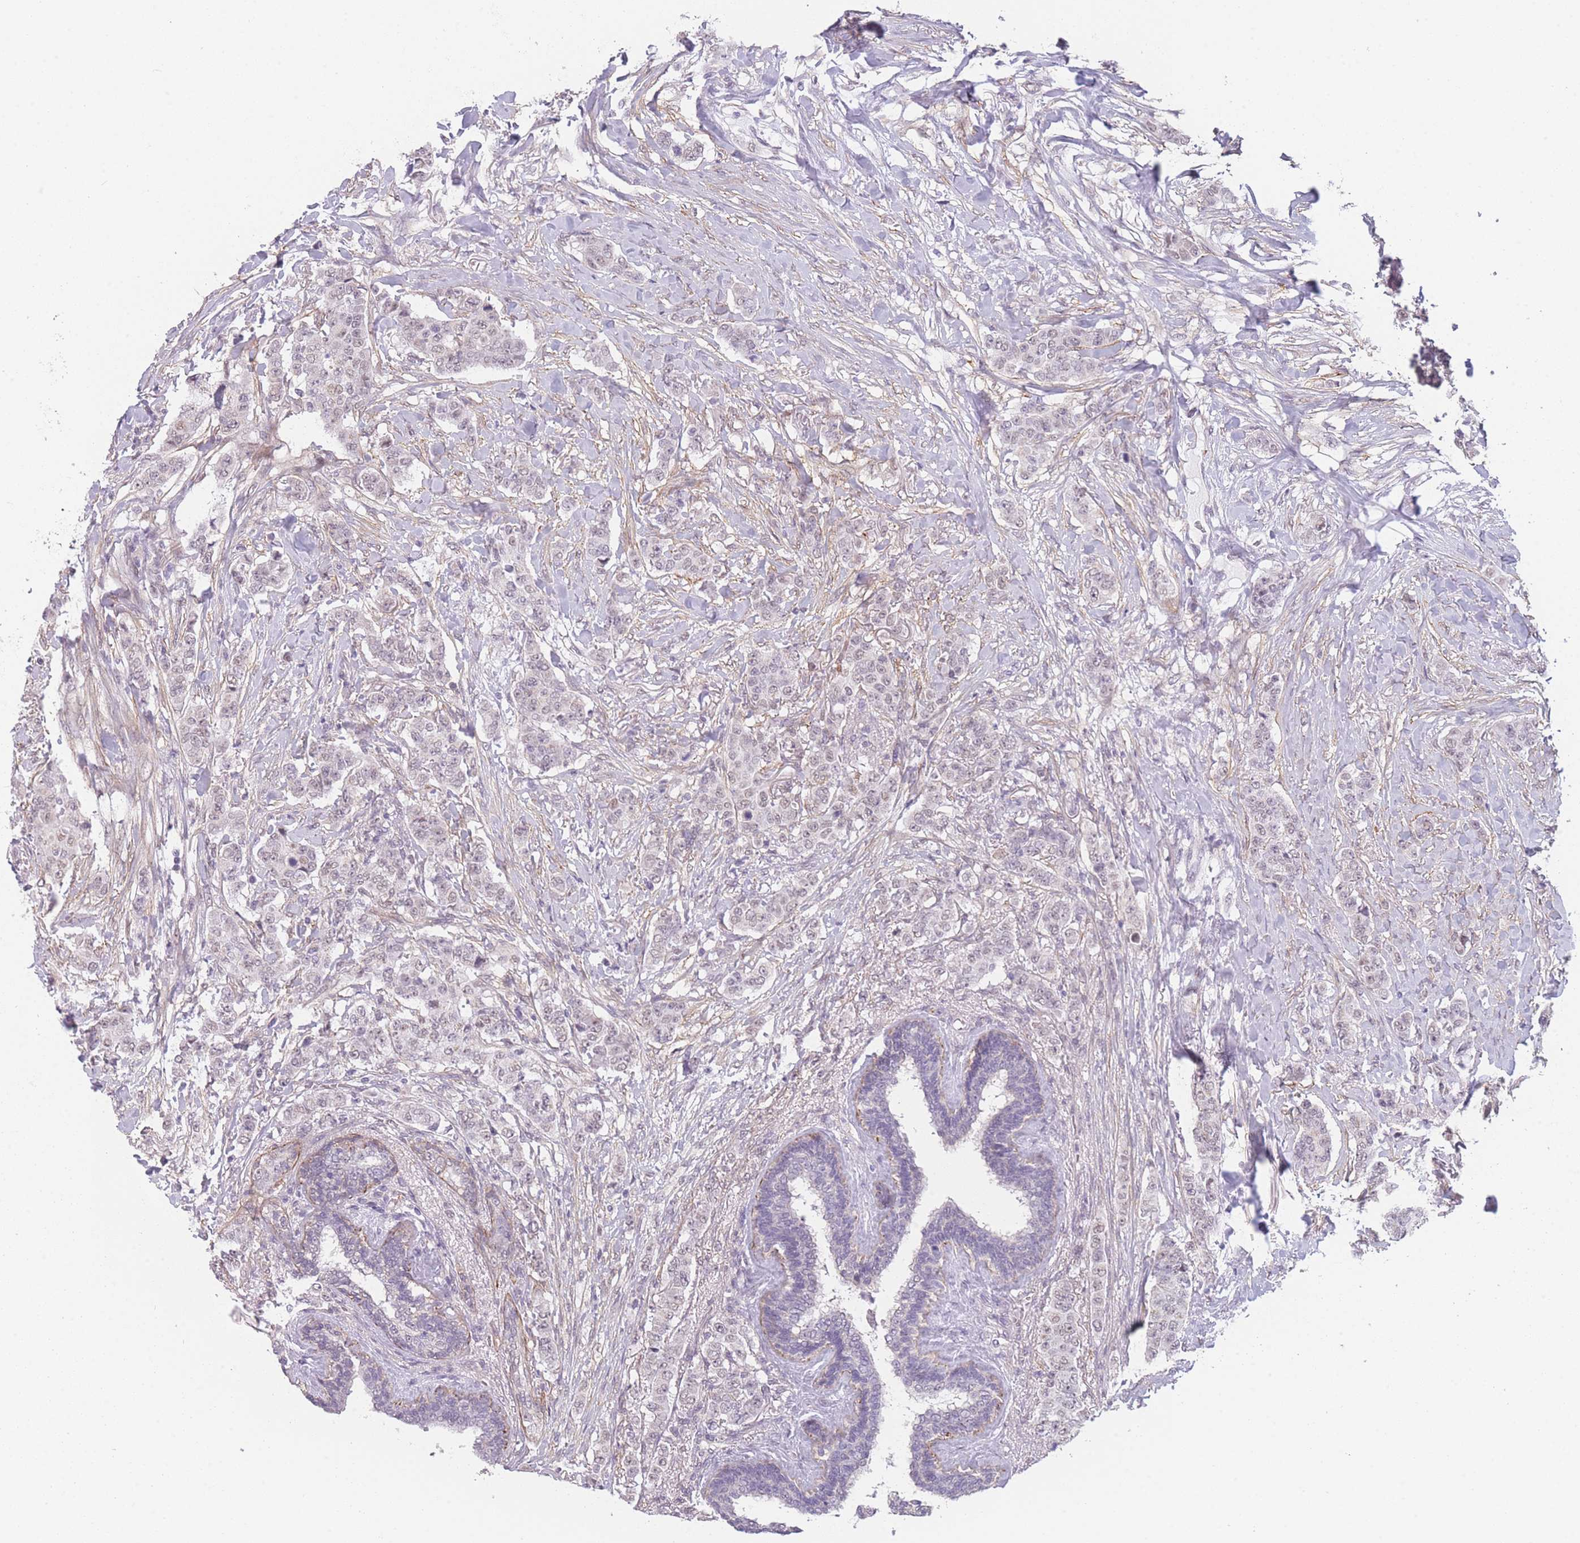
{"staining": {"intensity": "weak", "quantity": "<25%", "location": "nuclear"}, "tissue": "breast cancer", "cell_type": "Tumor cells", "image_type": "cancer", "snomed": [{"axis": "morphology", "description": "Duct carcinoma"}, {"axis": "topography", "description": "Breast"}], "caption": "A histopathology image of human breast invasive ductal carcinoma is negative for staining in tumor cells.", "gene": "SIN3B", "patient": {"sex": "female", "age": 40}}